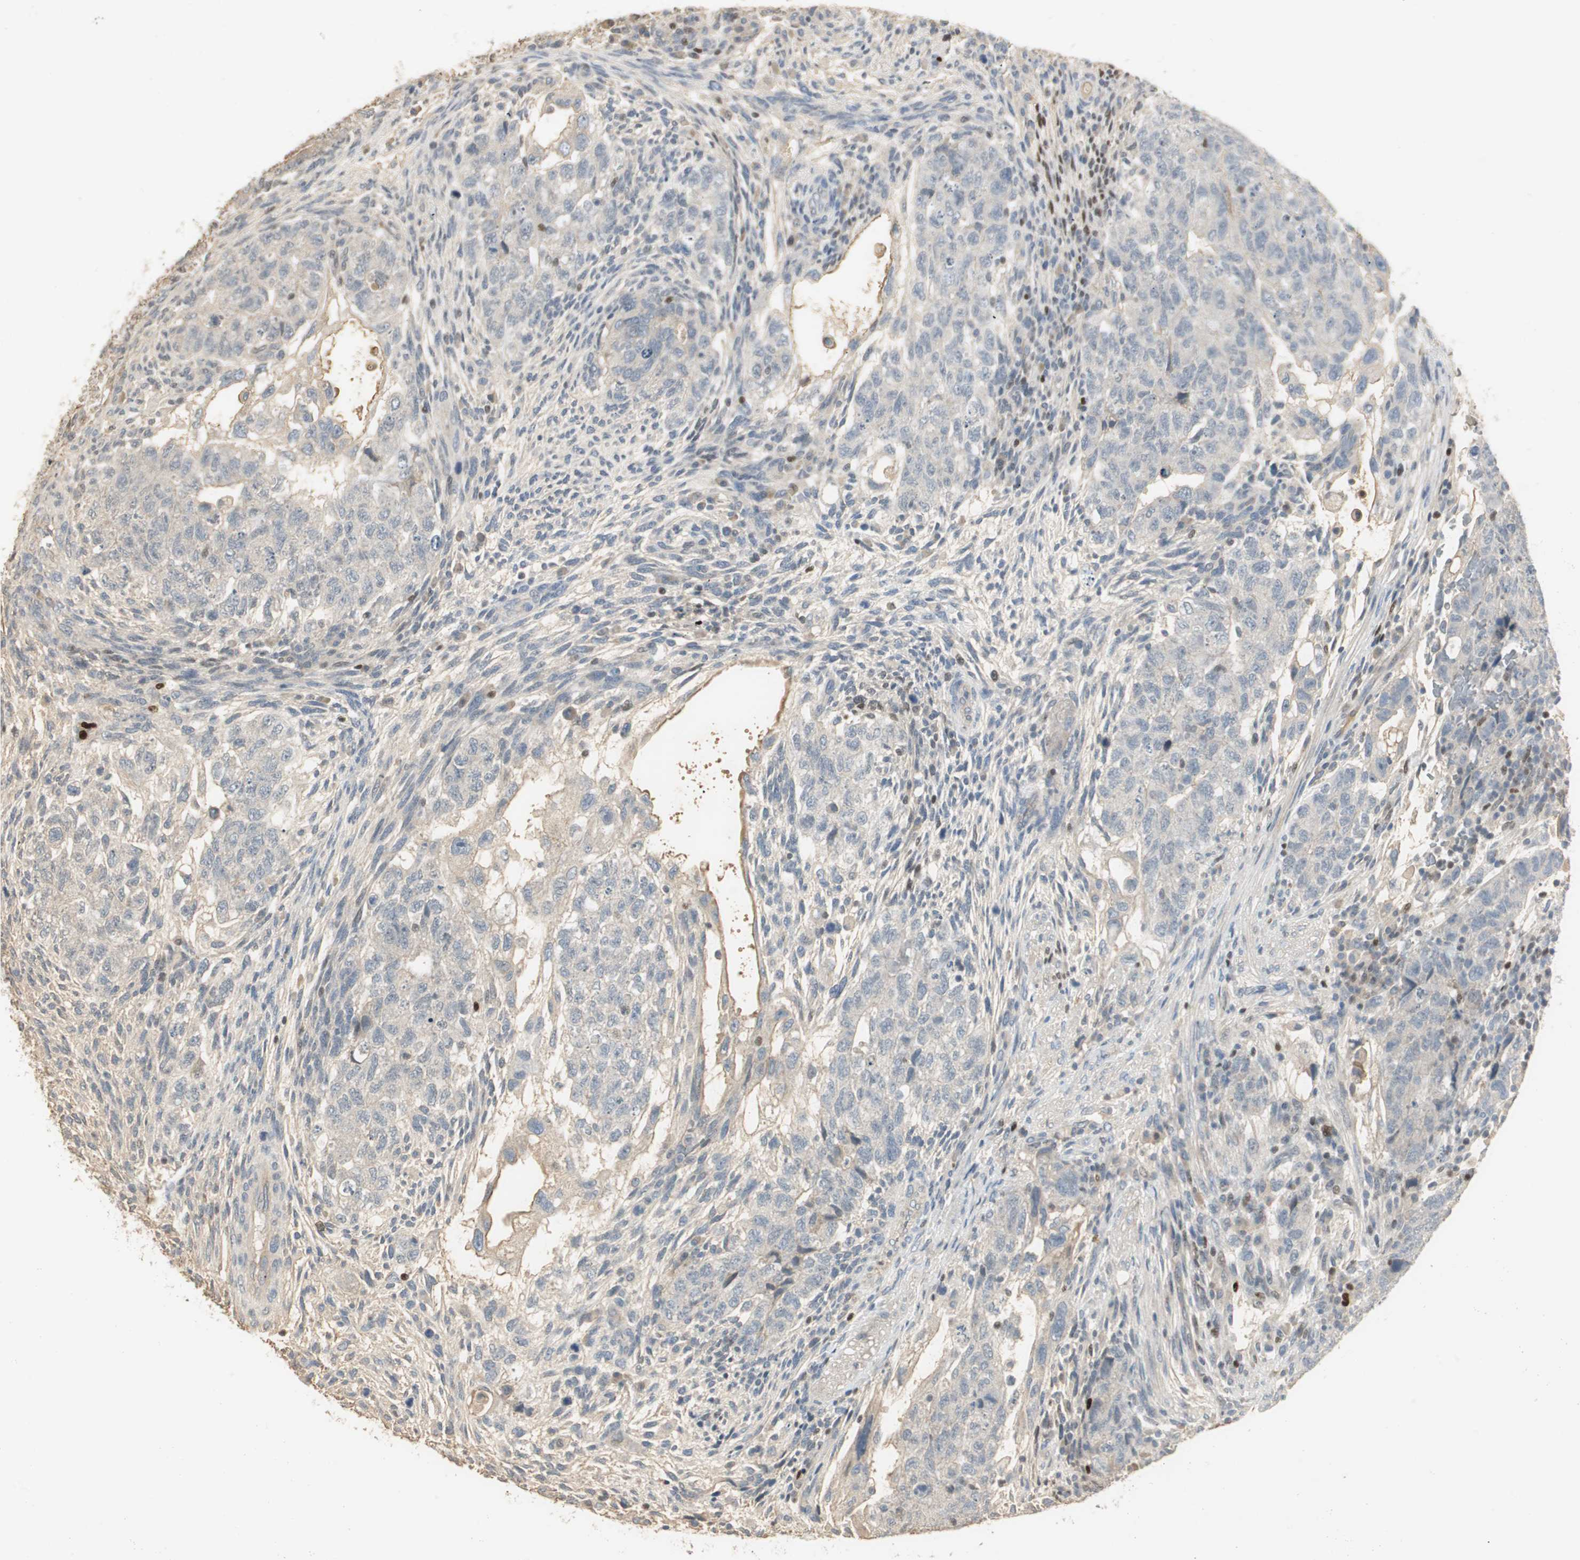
{"staining": {"intensity": "weak", "quantity": "<25%", "location": "cytoplasmic/membranous"}, "tissue": "testis cancer", "cell_type": "Tumor cells", "image_type": "cancer", "snomed": [{"axis": "morphology", "description": "Normal tissue, NOS"}, {"axis": "morphology", "description": "Carcinoma, Embryonal, NOS"}, {"axis": "topography", "description": "Testis"}], "caption": "There is no significant positivity in tumor cells of testis cancer. (DAB (3,3'-diaminobenzidine) immunohistochemistry visualized using brightfield microscopy, high magnification).", "gene": "RUNX2", "patient": {"sex": "male", "age": 36}}